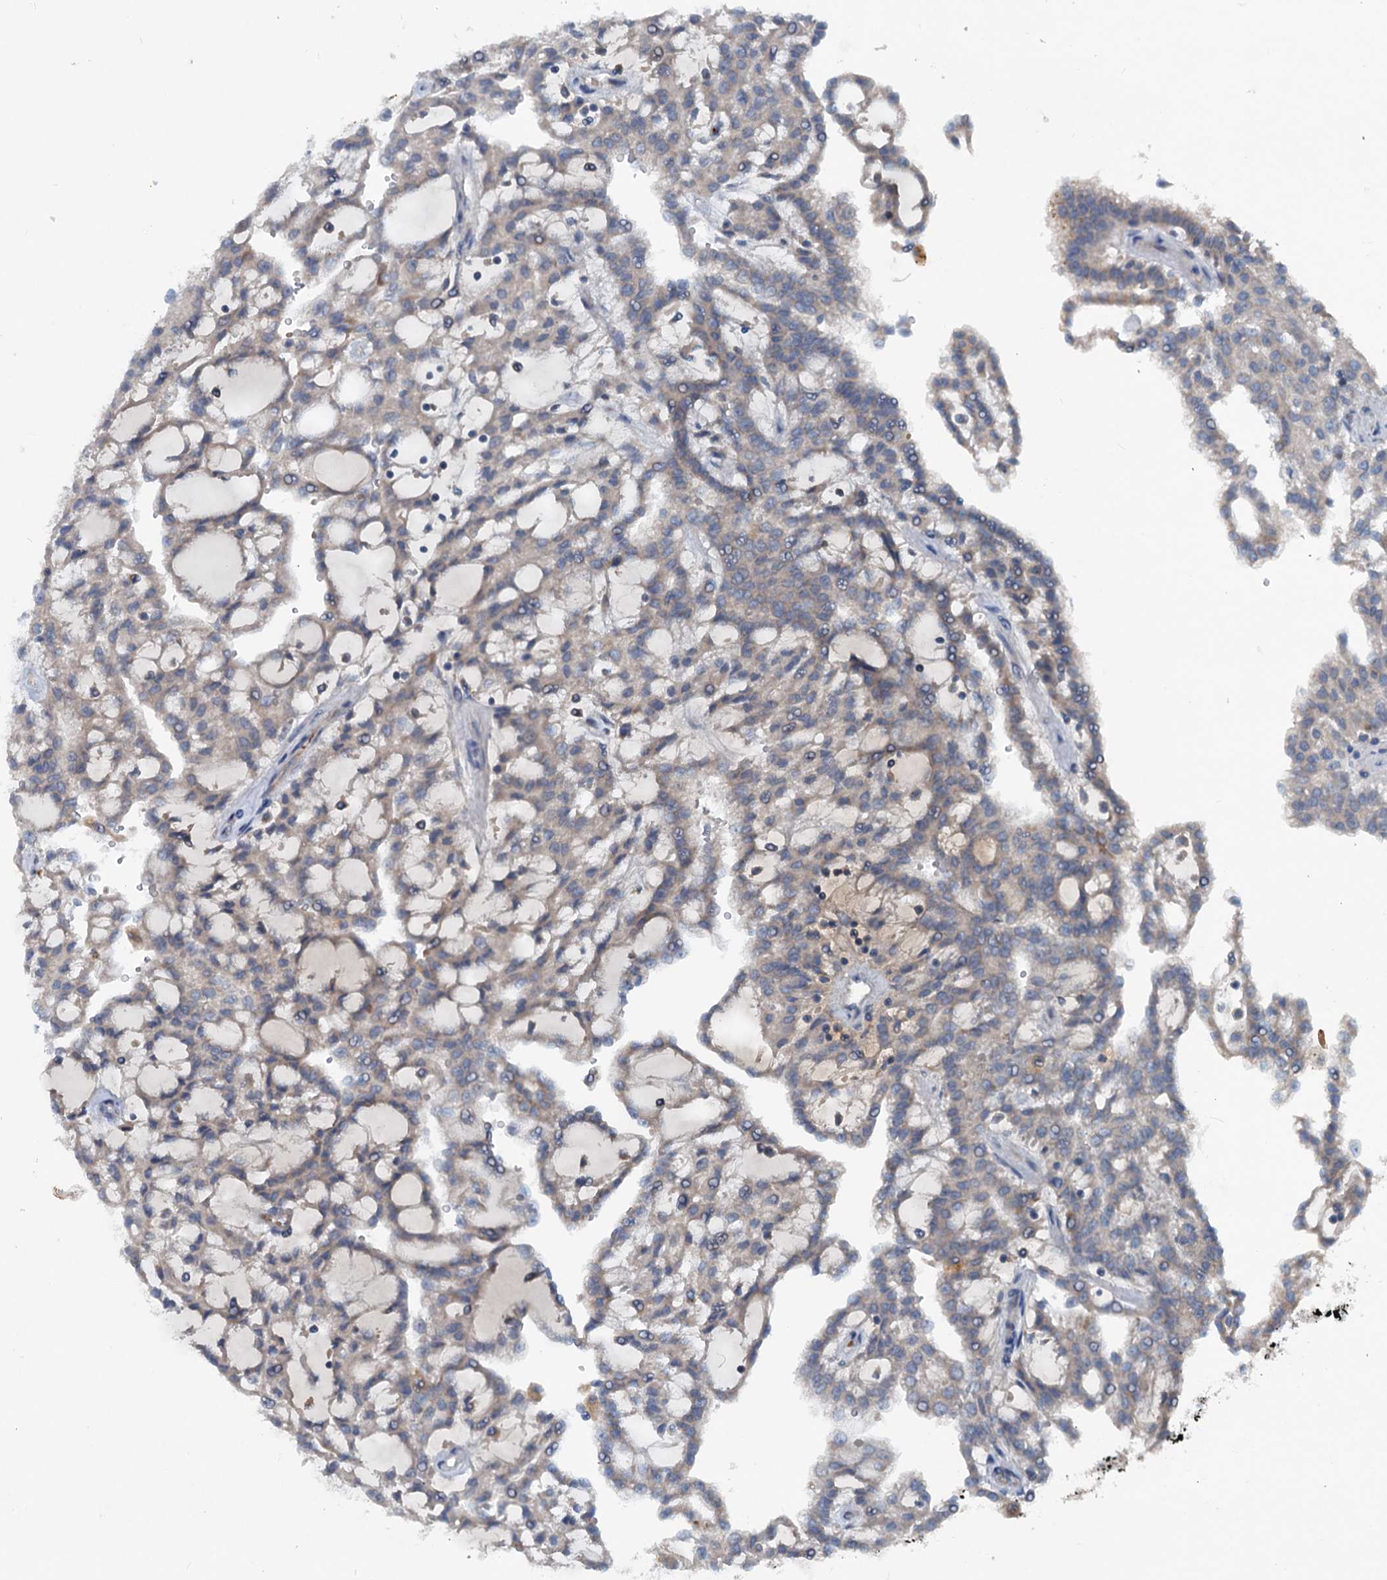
{"staining": {"intensity": "weak", "quantity": "25%-75%", "location": "cytoplasmic/membranous"}, "tissue": "renal cancer", "cell_type": "Tumor cells", "image_type": "cancer", "snomed": [{"axis": "morphology", "description": "Adenocarcinoma, NOS"}, {"axis": "topography", "description": "Kidney"}], "caption": "There is low levels of weak cytoplasmic/membranous expression in tumor cells of renal cancer, as demonstrated by immunohistochemical staining (brown color).", "gene": "N4BP2L2", "patient": {"sex": "male", "age": 63}}